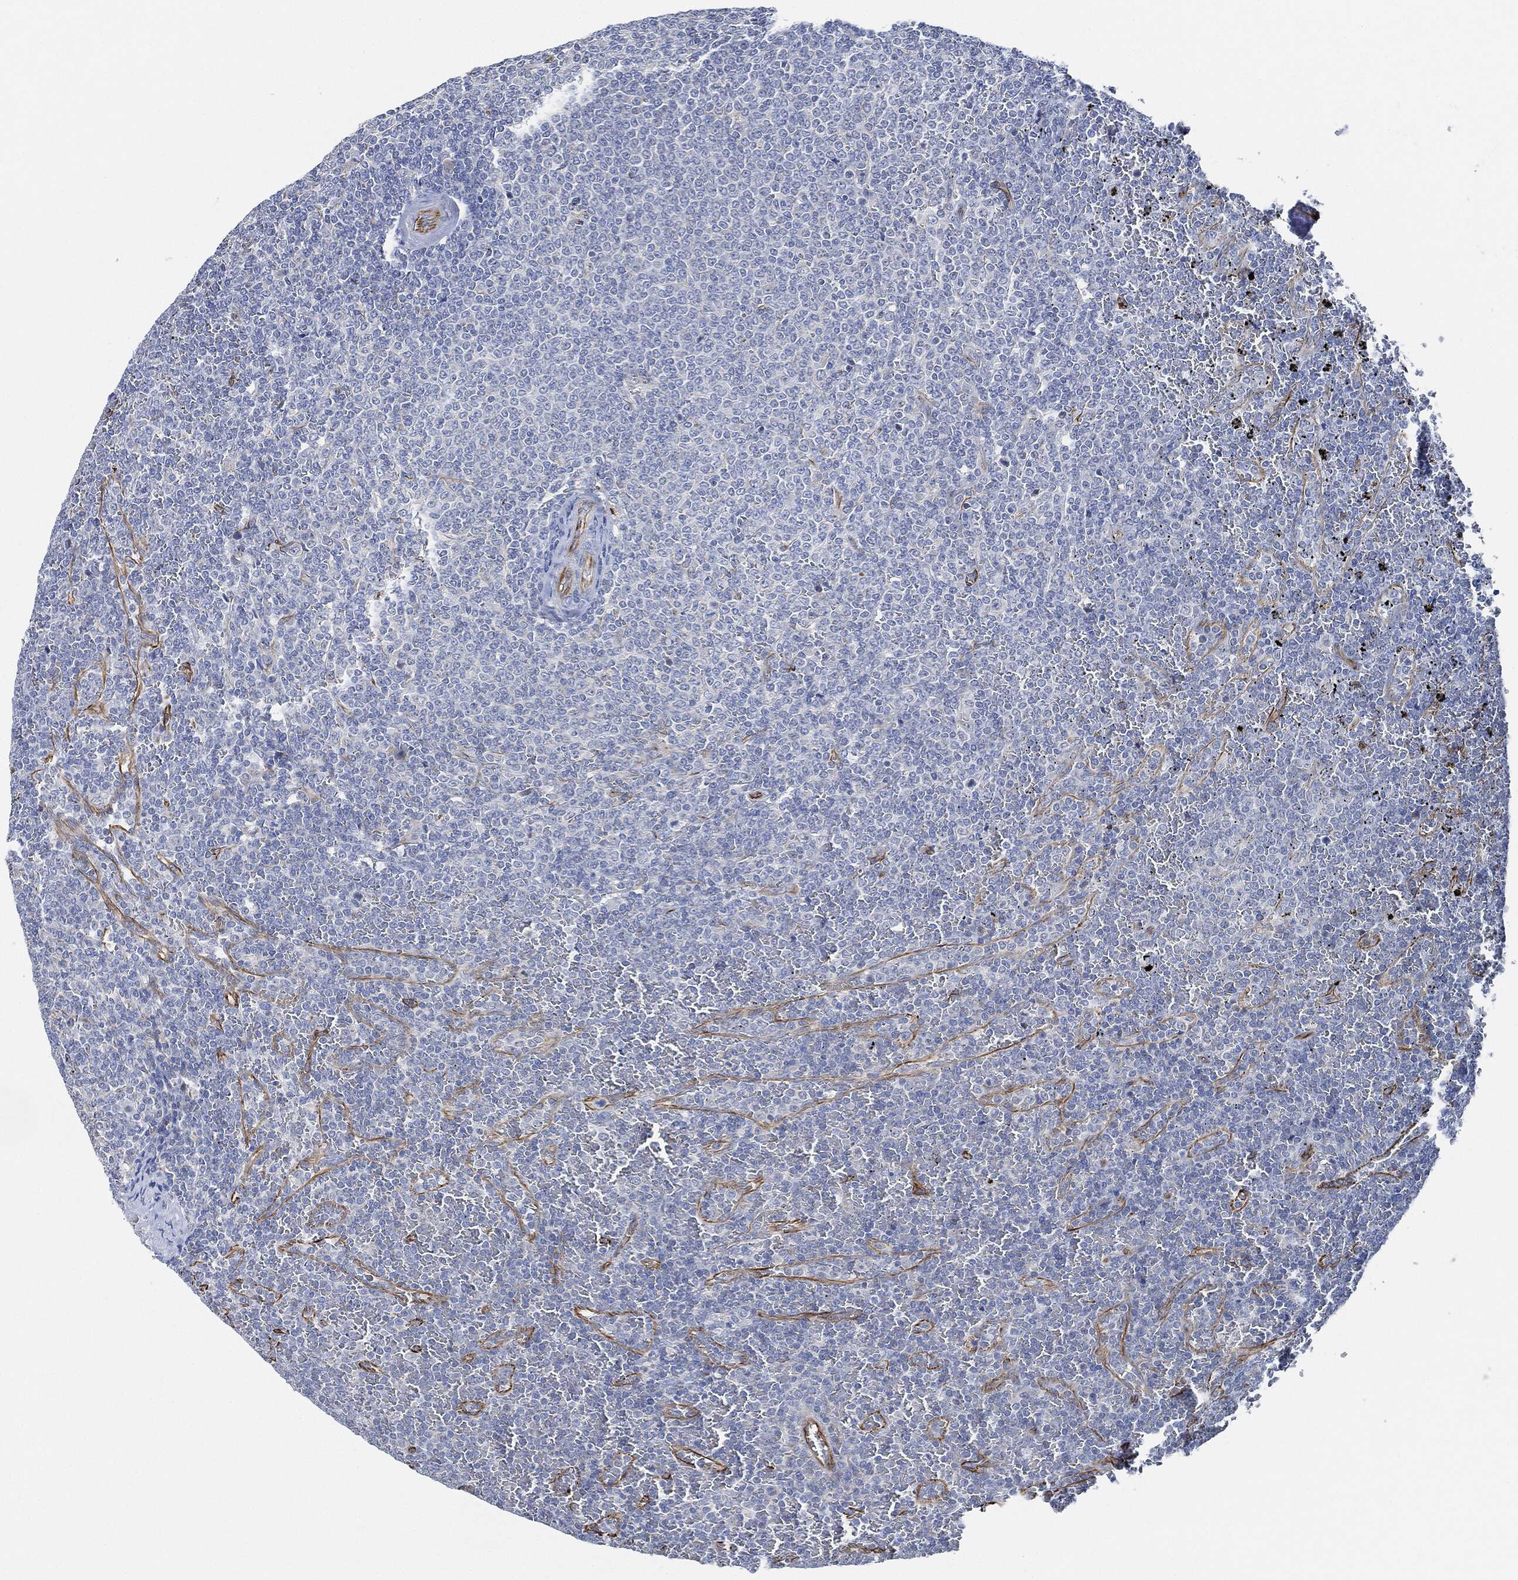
{"staining": {"intensity": "negative", "quantity": "none", "location": "none"}, "tissue": "lymphoma", "cell_type": "Tumor cells", "image_type": "cancer", "snomed": [{"axis": "morphology", "description": "Malignant lymphoma, non-Hodgkin's type, Low grade"}, {"axis": "topography", "description": "Spleen"}], "caption": "There is no significant positivity in tumor cells of lymphoma.", "gene": "THSD1", "patient": {"sex": "female", "age": 77}}